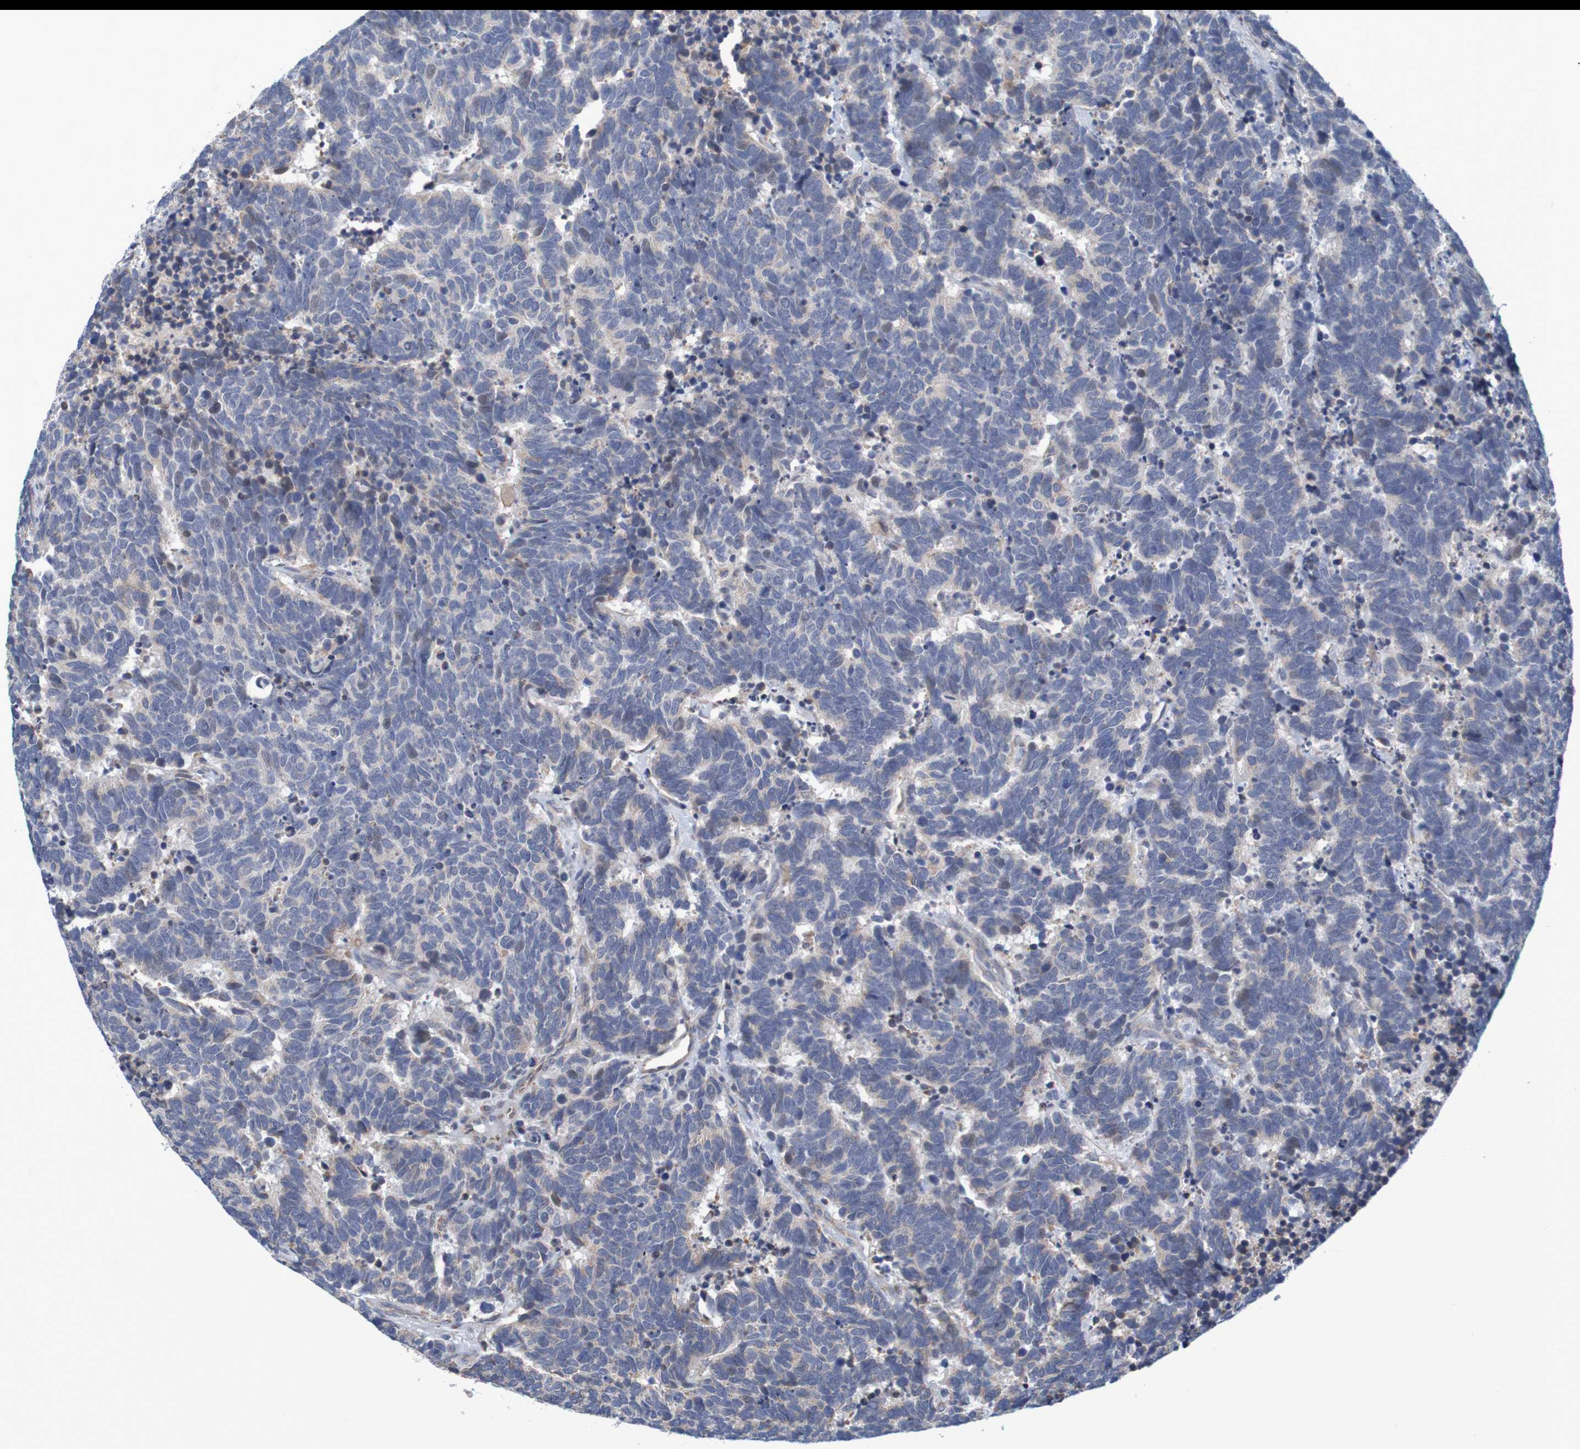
{"staining": {"intensity": "weak", "quantity": "<25%", "location": "nuclear"}, "tissue": "carcinoid", "cell_type": "Tumor cells", "image_type": "cancer", "snomed": [{"axis": "morphology", "description": "Carcinoma, NOS"}, {"axis": "morphology", "description": "Carcinoid, malignant, NOS"}, {"axis": "topography", "description": "Urinary bladder"}], "caption": "High power microscopy photomicrograph of an IHC histopathology image of carcinoma, revealing no significant positivity in tumor cells. (DAB (3,3'-diaminobenzidine) immunohistochemistry with hematoxylin counter stain).", "gene": "CLDN18", "patient": {"sex": "male", "age": 57}}